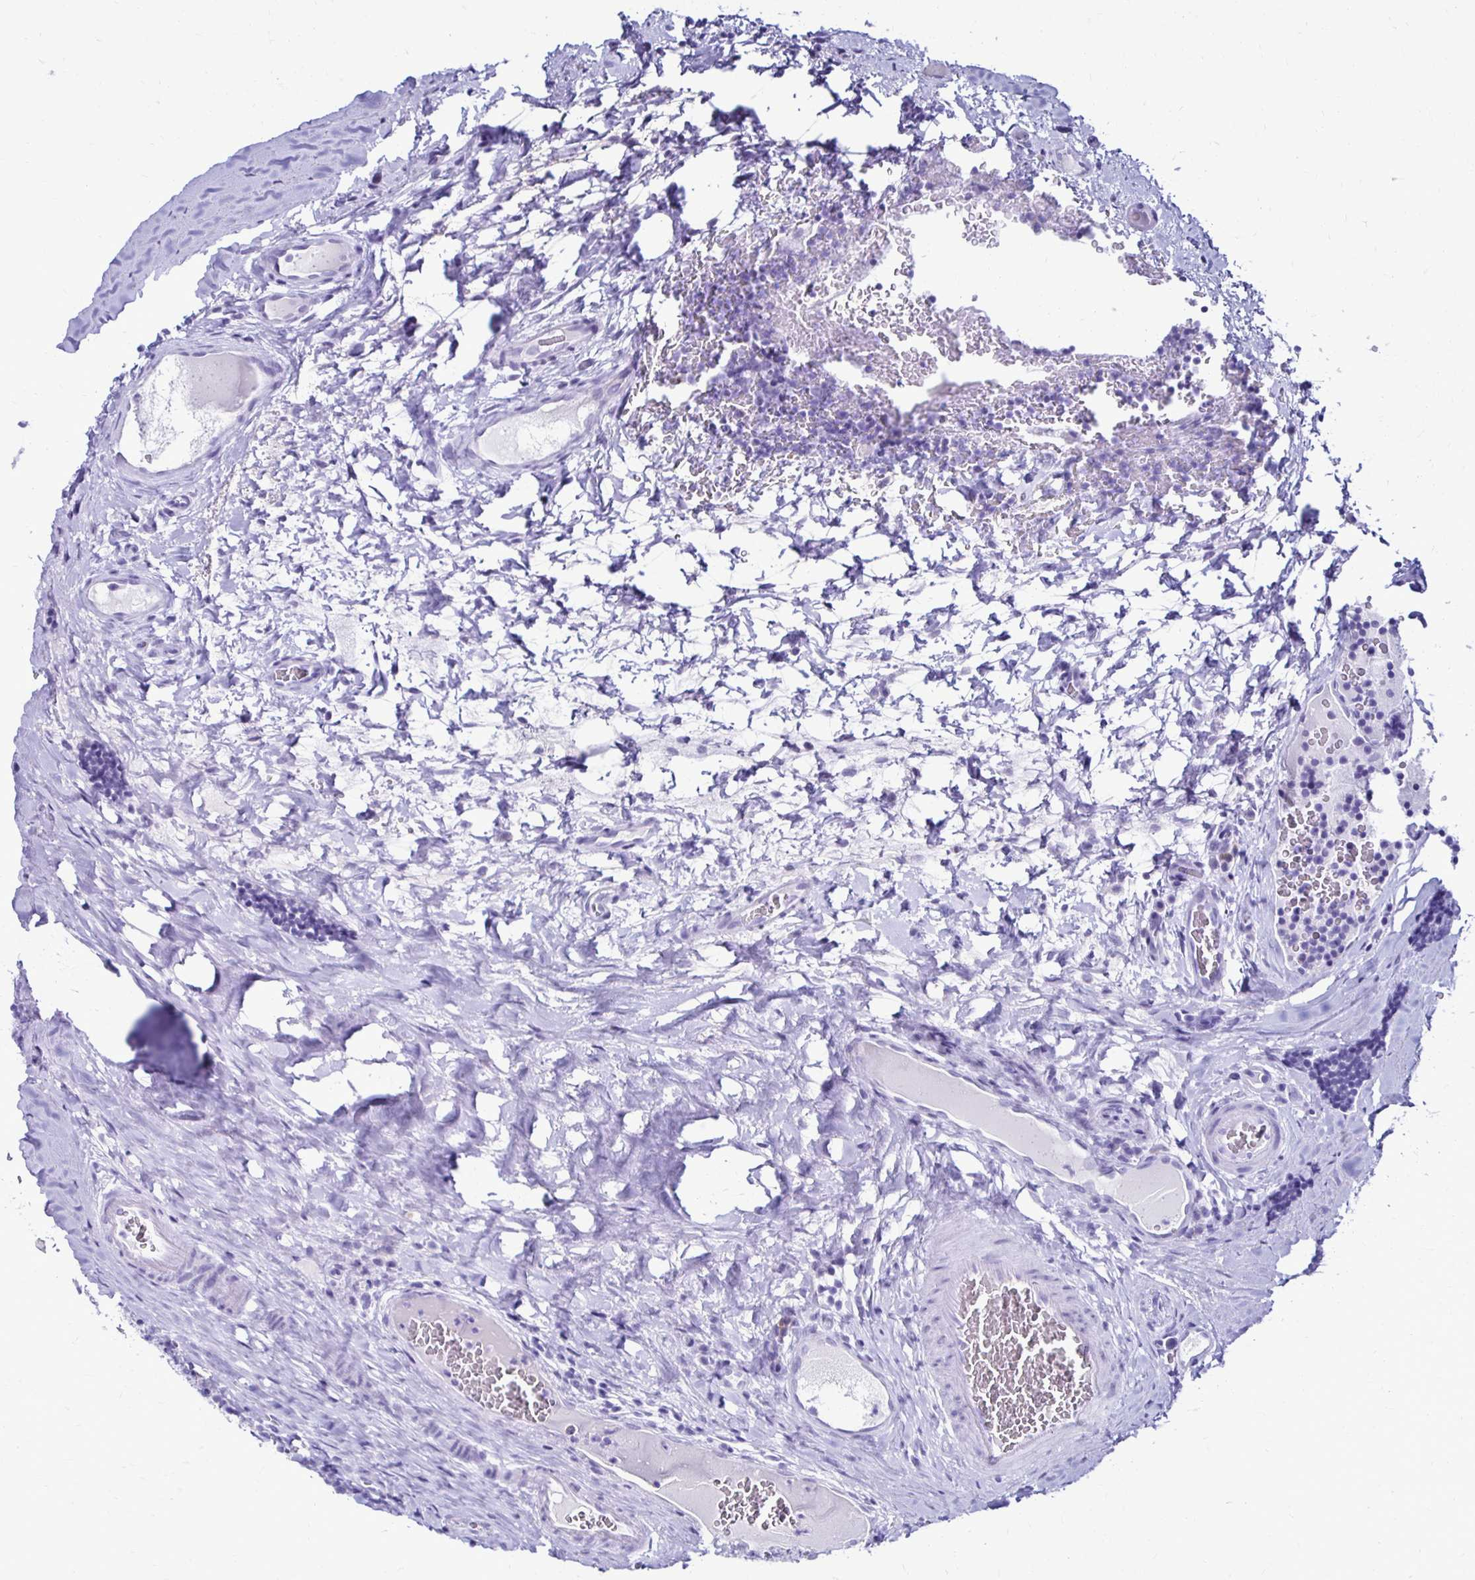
{"staining": {"intensity": "negative", "quantity": "none", "location": "none"}, "tissue": "tonsil", "cell_type": "Germinal center cells", "image_type": "normal", "snomed": [{"axis": "morphology", "description": "Normal tissue, NOS"}, {"axis": "morphology", "description": "Inflammation, NOS"}, {"axis": "topography", "description": "Tonsil"}], "caption": "The micrograph shows no staining of germinal center cells in unremarkable tonsil.", "gene": "CST5", "patient": {"sex": "female", "age": 31}}